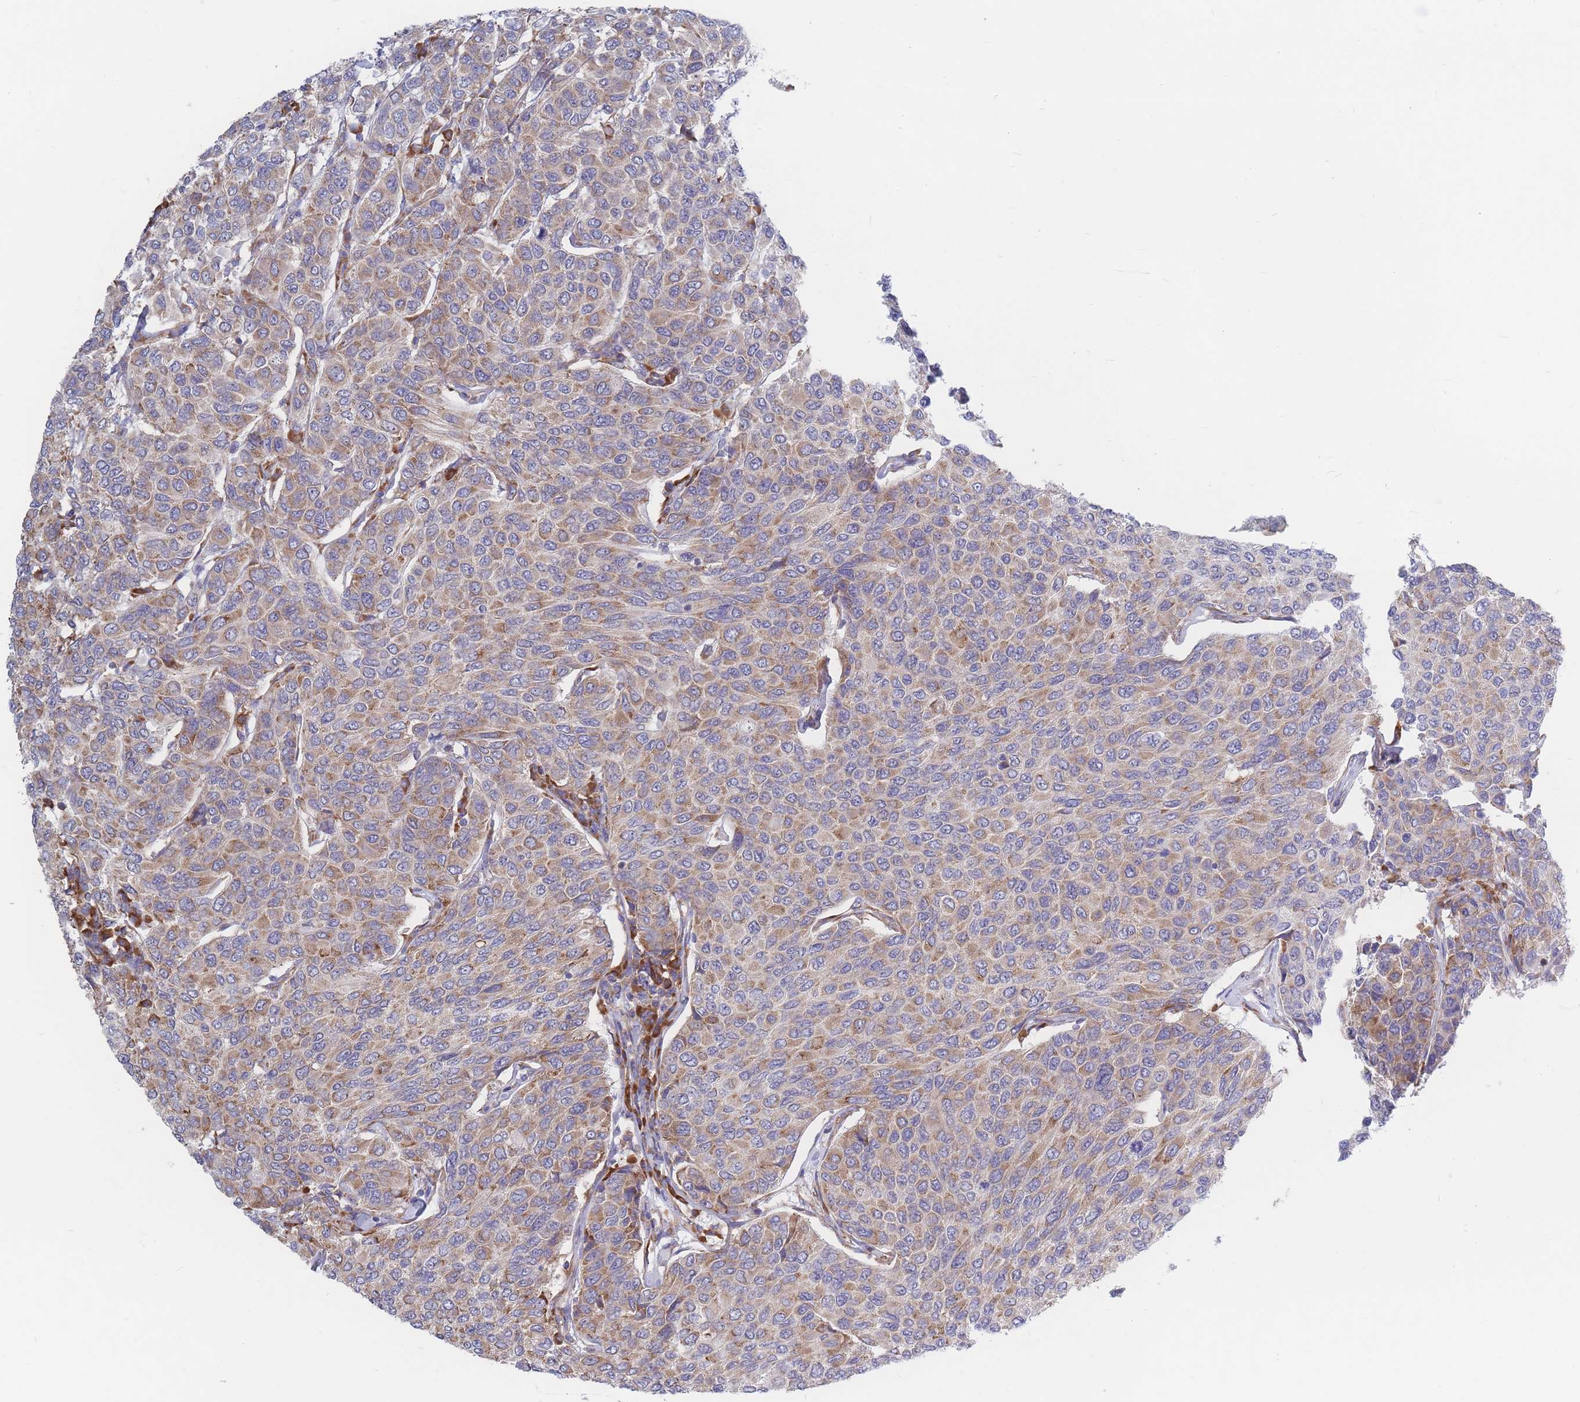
{"staining": {"intensity": "moderate", "quantity": "25%-75%", "location": "cytoplasmic/membranous"}, "tissue": "breast cancer", "cell_type": "Tumor cells", "image_type": "cancer", "snomed": [{"axis": "morphology", "description": "Duct carcinoma"}, {"axis": "topography", "description": "Breast"}], "caption": "Tumor cells exhibit moderate cytoplasmic/membranous expression in about 25%-75% of cells in breast intraductal carcinoma.", "gene": "RPL8", "patient": {"sex": "female", "age": 55}}